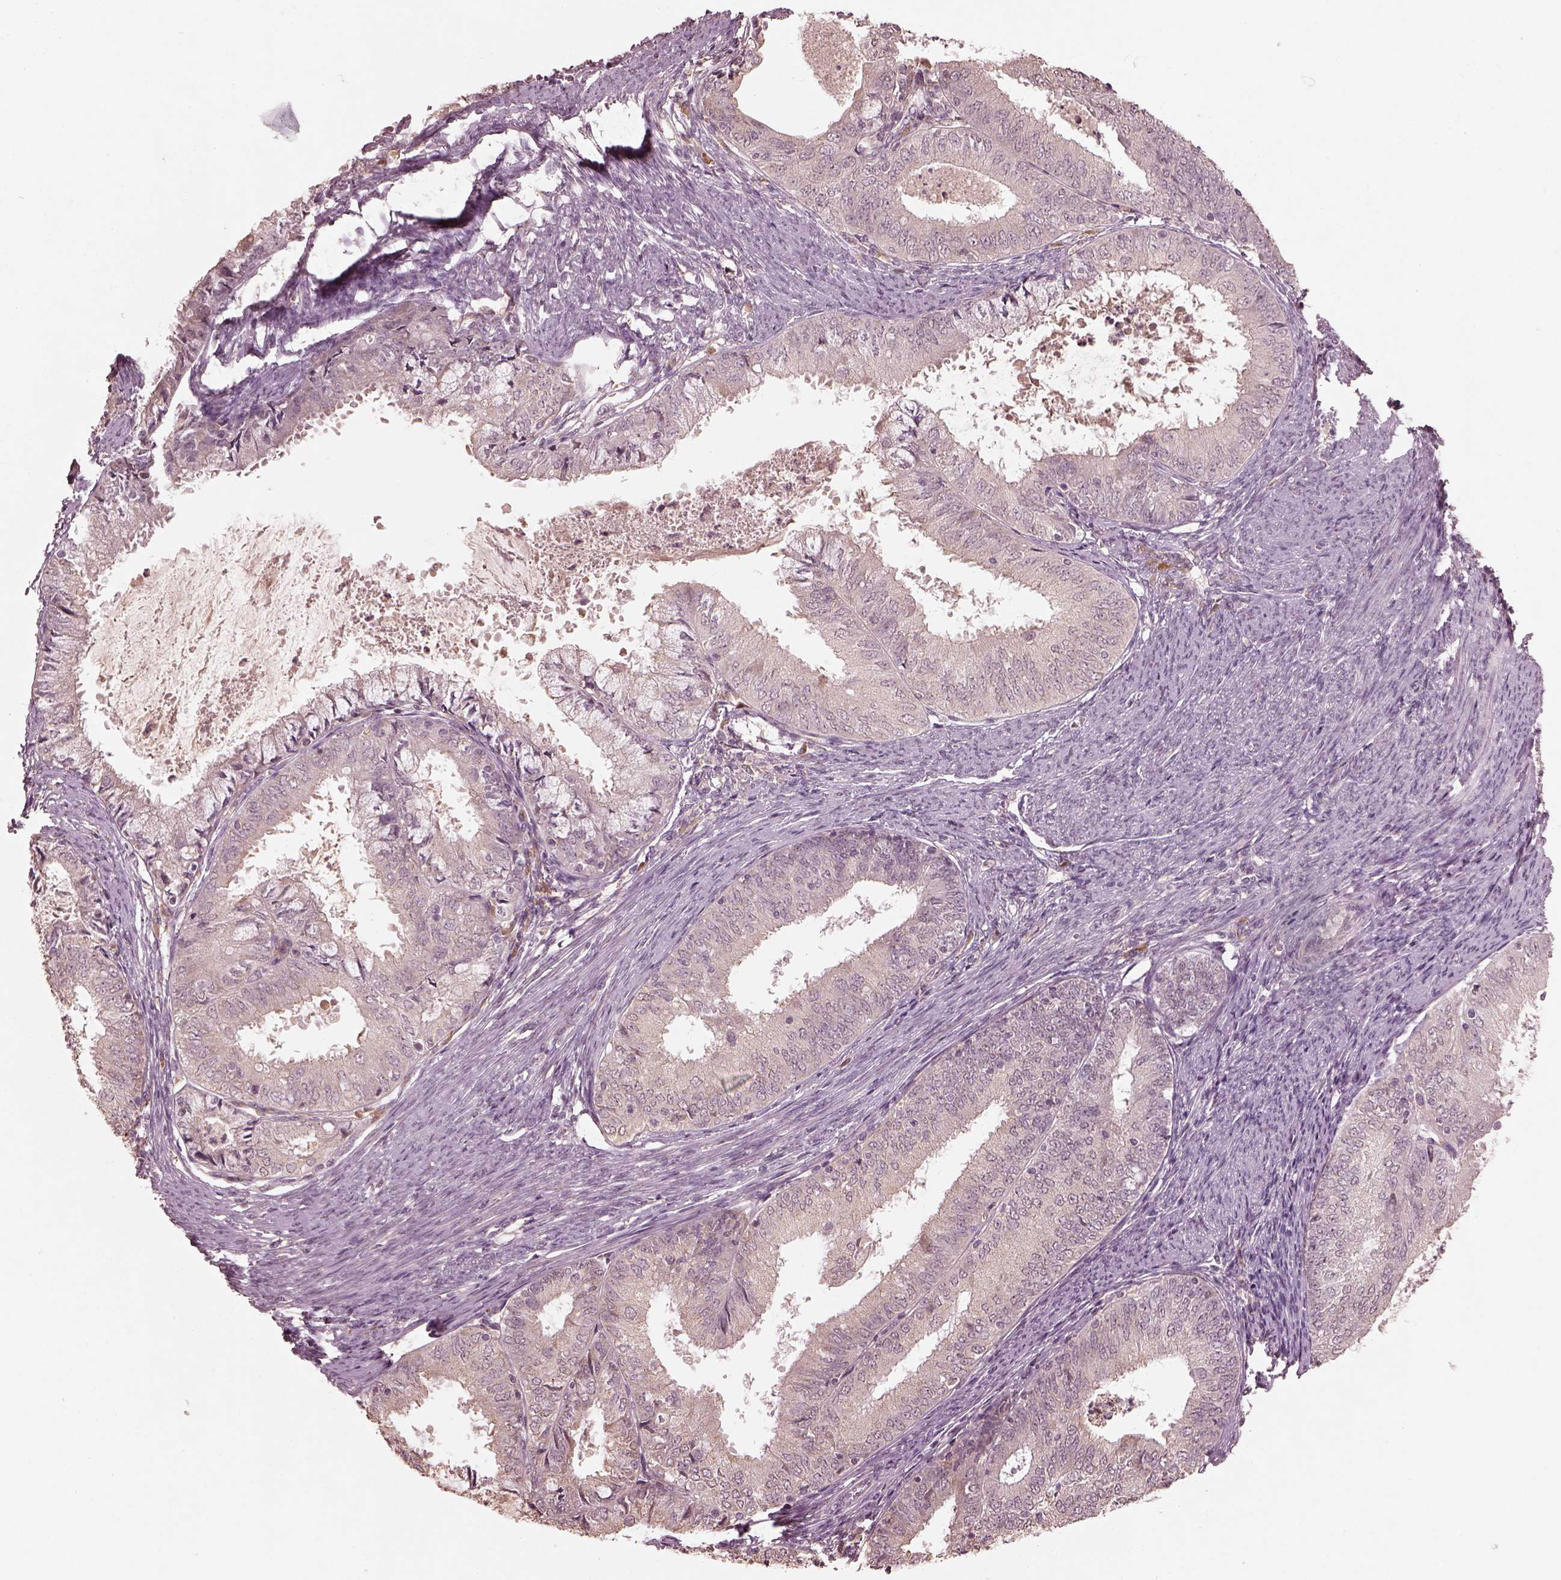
{"staining": {"intensity": "negative", "quantity": "none", "location": "none"}, "tissue": "endometrial cancer", "cell_type": "Tumor cells", "image_type": "cancer", "snomed": [{"axis": "morphology", "description": "Adenocarcinoma, NOS"}, {"axis": "topography", "description": "Endometrium"}], "caption": "There is no significant staining in tumor cells of endometrial adenocarcinoma. (Brightfield microscopy of DAB (3,3'-diaminobenzidine) immunohistochemistry (IHC) at high magnification).", "gene": "CALR3", "patient": {"sex": "female", "age": 57}}